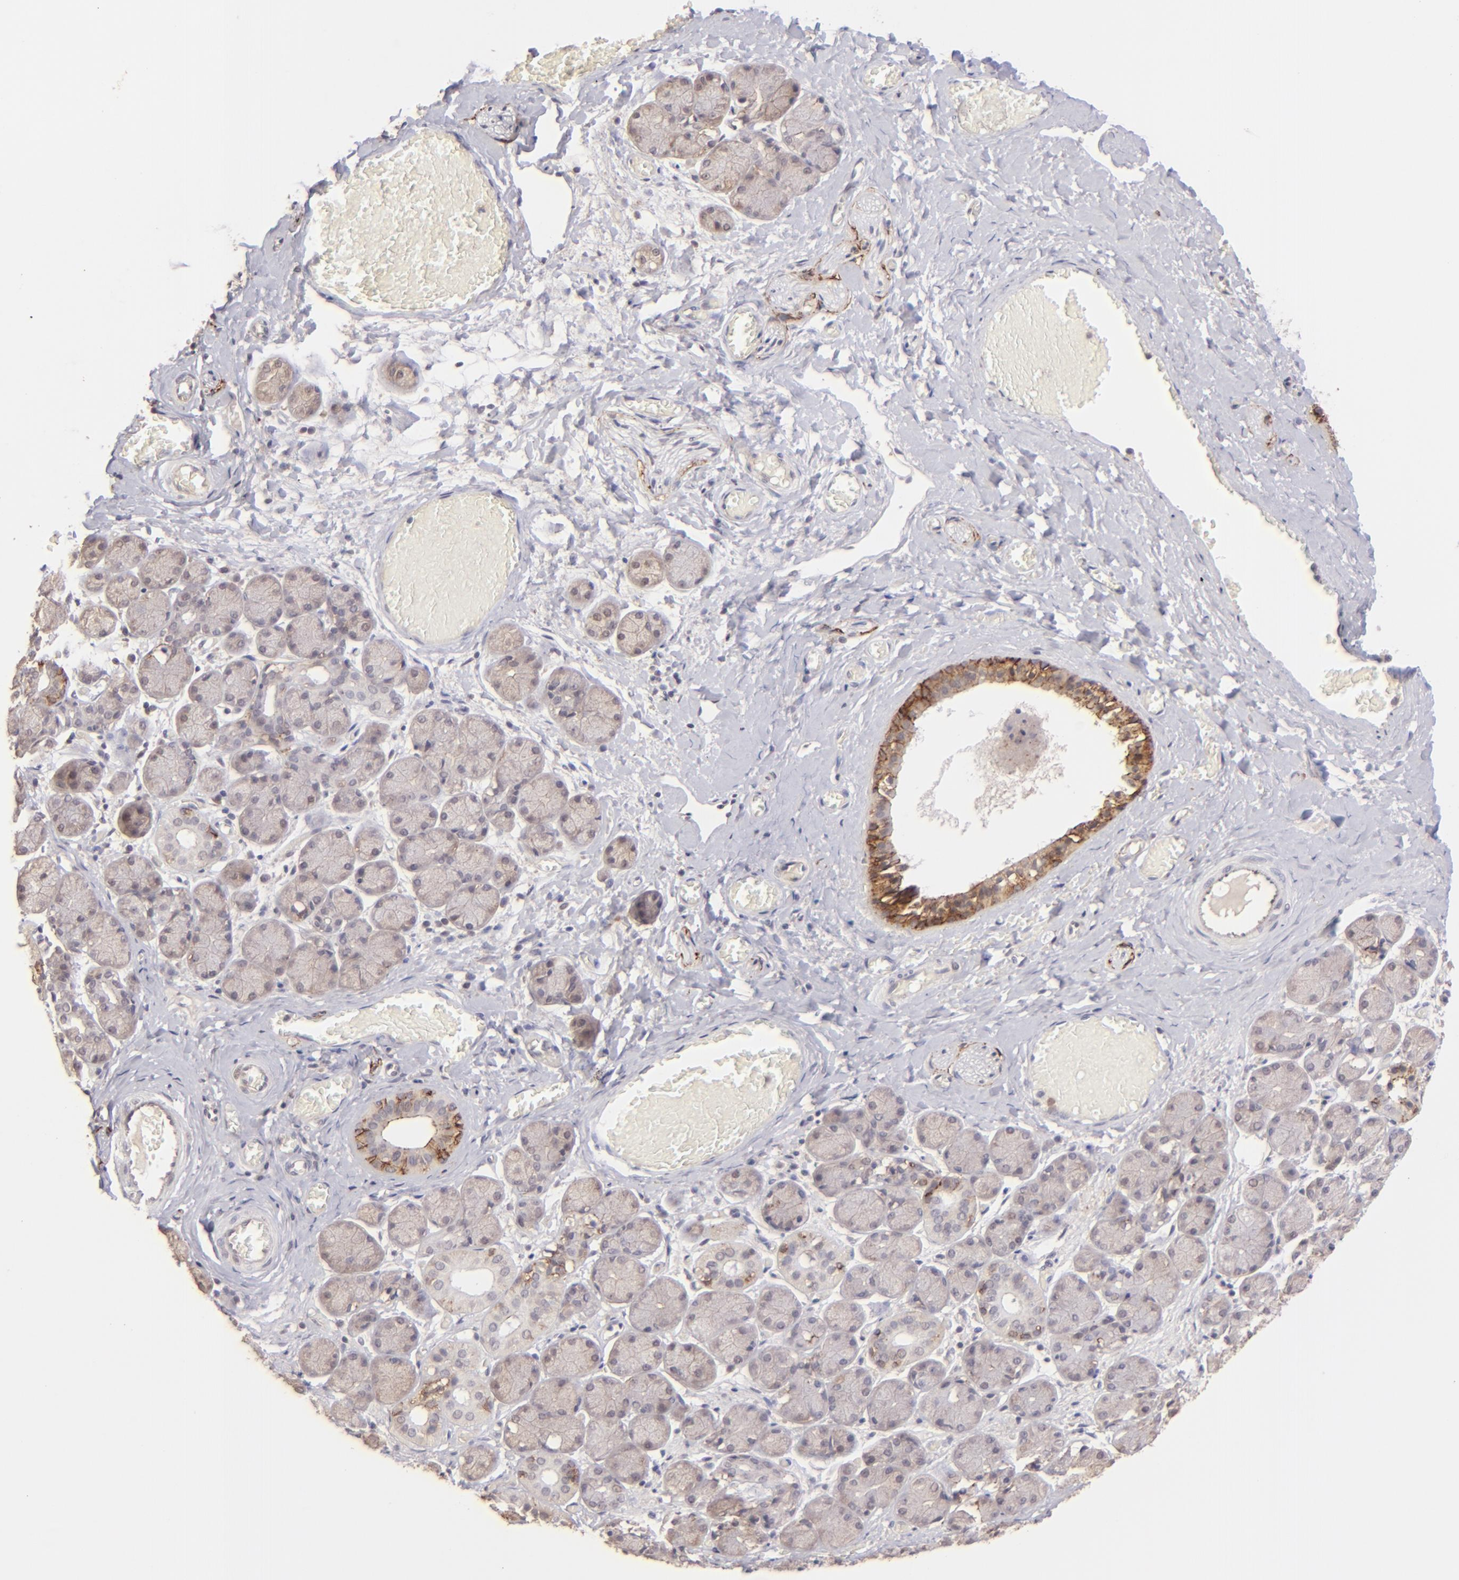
{"staining": {"intensity": "moderate", "quantity": ">75%", "location": "cytoplasmic/membranous"}, "tissue": "salivary gland", "cell_type": "Glandular cells", "image_type": "normal", "snomed": [{"axis": "morphology", "description": "Normal tissue, NOS"}, {"axis": "topography", "description": "Salivary gland"}], "caption": "Glandular cells demonstrate medium levels of moderate cytoplasmic/membranous staining in about >75% of cells in normal human salivary gland. (DAB (3,3'-diaminobenzidine) = brown stain, brightfield microscopy at high magnification).", "gene": "CLDN1", "patient": {"sex": "female", "age": 24}}